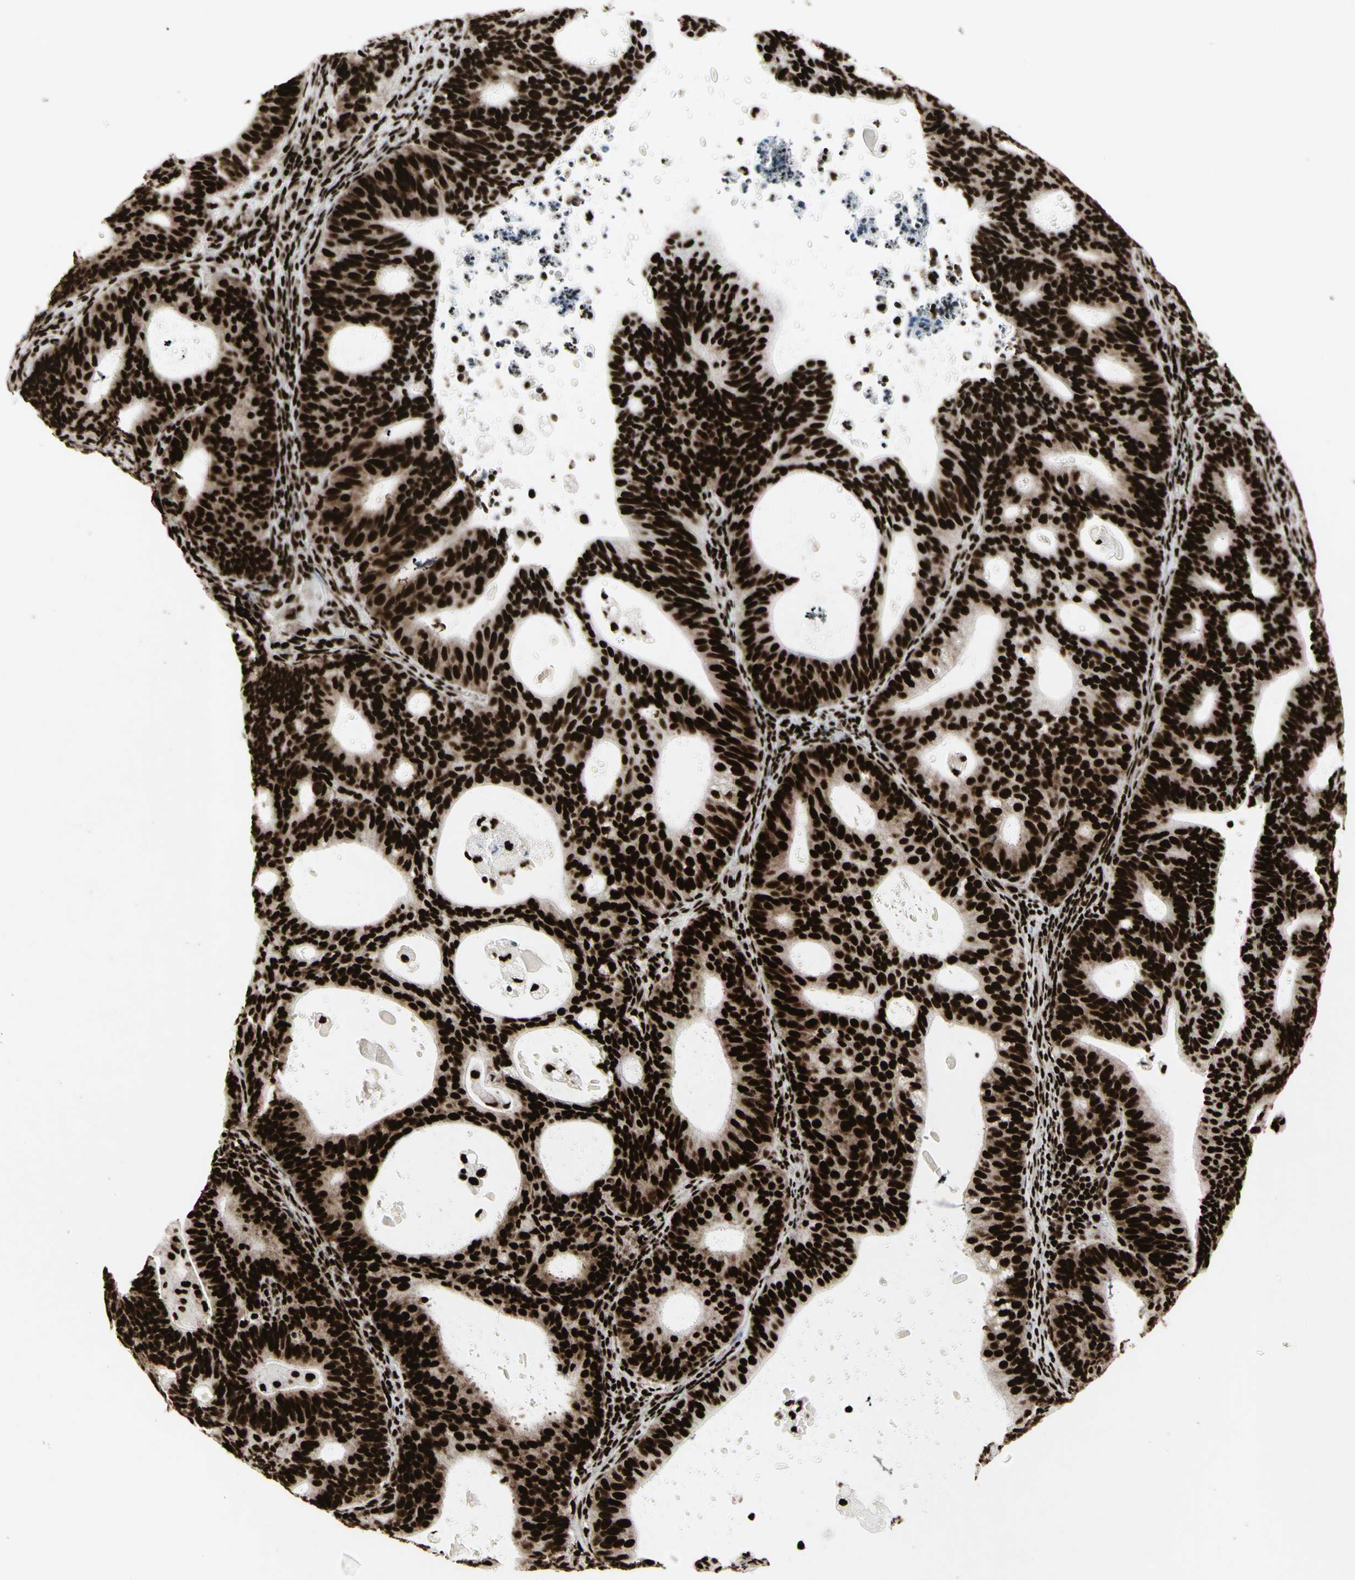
{"staining": {"intensity": "strong", "quantity": ">75%", "location": "nuclear"}, "tissue": "endometrial cancer", "cell_type": "Tumor cells", "image_type": "cancer", "snomed": [{"axis": "morphology", "description": "Adenocarcinoma, NOS"}, {"axis": "topography", "description": "Uterus"}], "caption": "This is an image of immunohistochemistry (IHC) staining of adenocarcinoma (endometrial), which shows strong staining in the nuclear of tumor cells.", "gene": "U2AF2", "patient": {"sex": "female", "age": 83}}